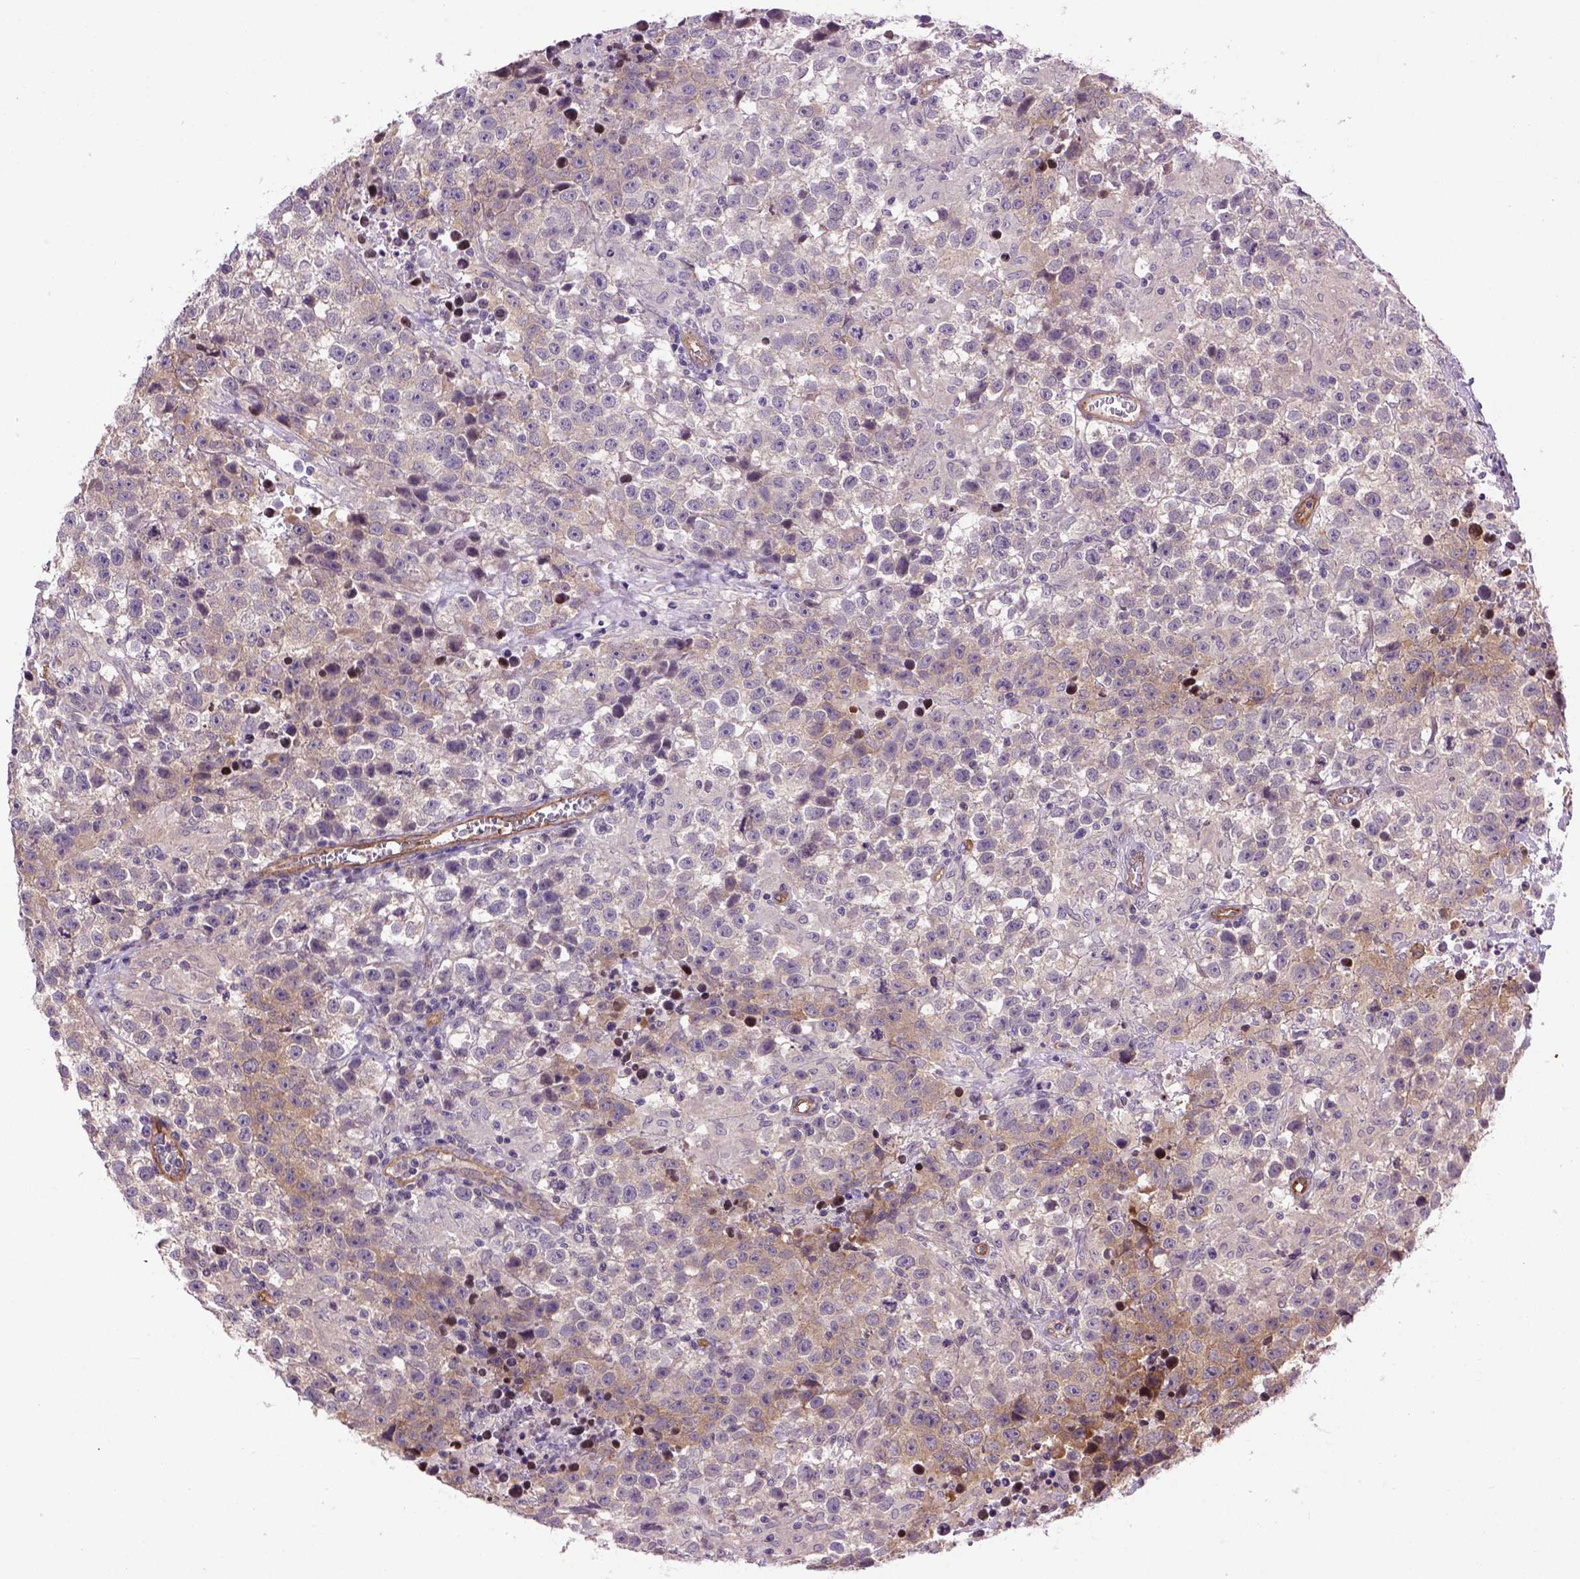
{"staining": {"intensity": "moderate", "quantity": "<25%", "location": "cytoplasmic/membranous"}, "tissue": "testis cancer", "cell_type": "Tumor cells", "image_type": "cancer", "snomed": [{"axis": "morphology", "description": "Seminoma, NOS"}, {"axis": "topography", "description": "Testis"}], "caption": "Testis cancer (seminoma) stained for a protein displays moderate cytoplasmic/membranous positivity in tumor cells.", "gene": "CASKIN2", "patient": {"sex": "male", "age": 43}}